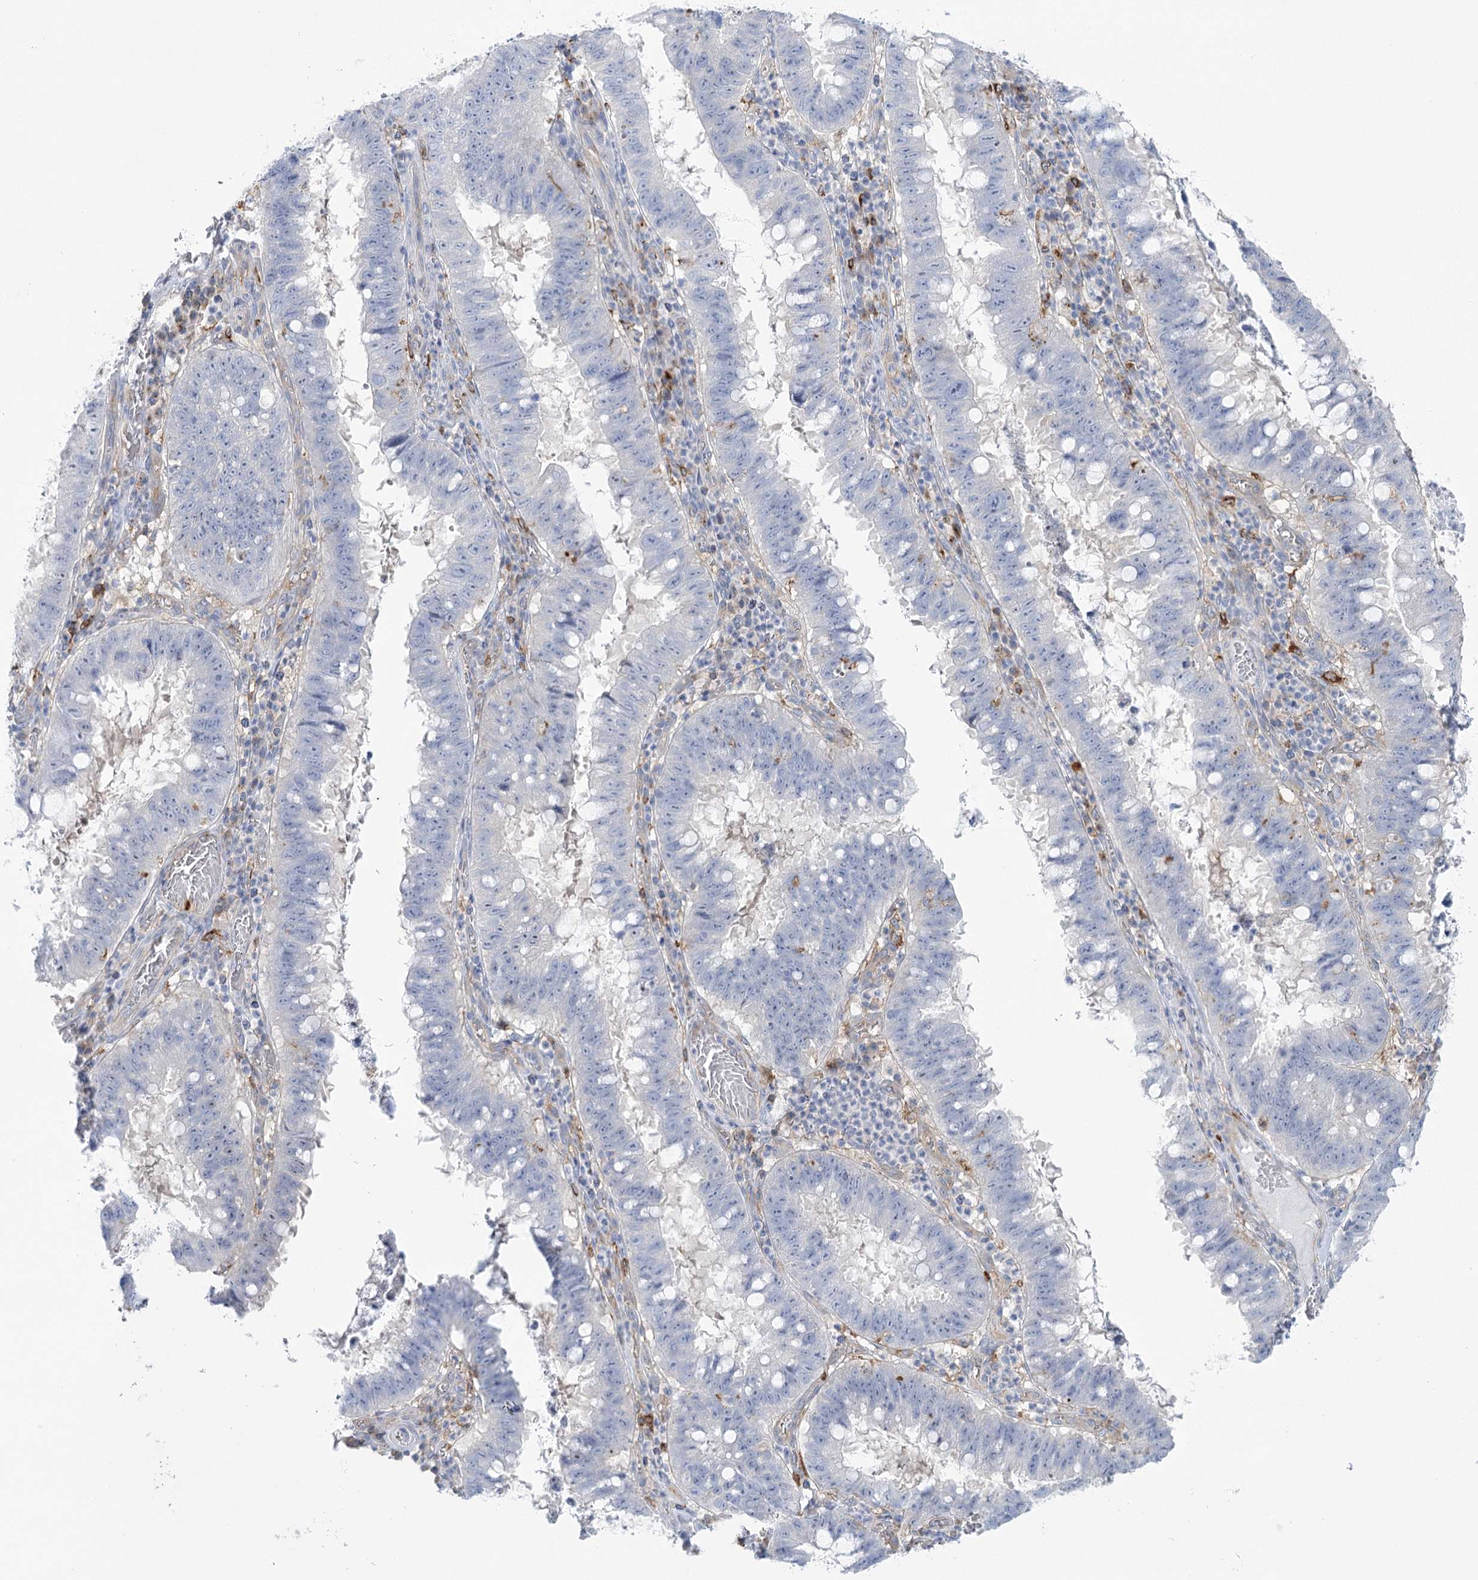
{"staining": {"intensity": "negative", "quantity": "none", "location": "none"}, "tissue": "stomach cancer", "cell_type": "Tumor cells", "image_type": "cancer", "snomed": [{"axis": "morphology", "description": "Adenocarcinoma, NOS"}, {"axis": "topography", "description": "Stomach"}], "caption": "Protein analysis of adenocarcinoma (stomach) demonstrates no significant positivity in tumor cells.", "gene": "CCDC88A", "patient": {"sex": "male", "age": 59}}